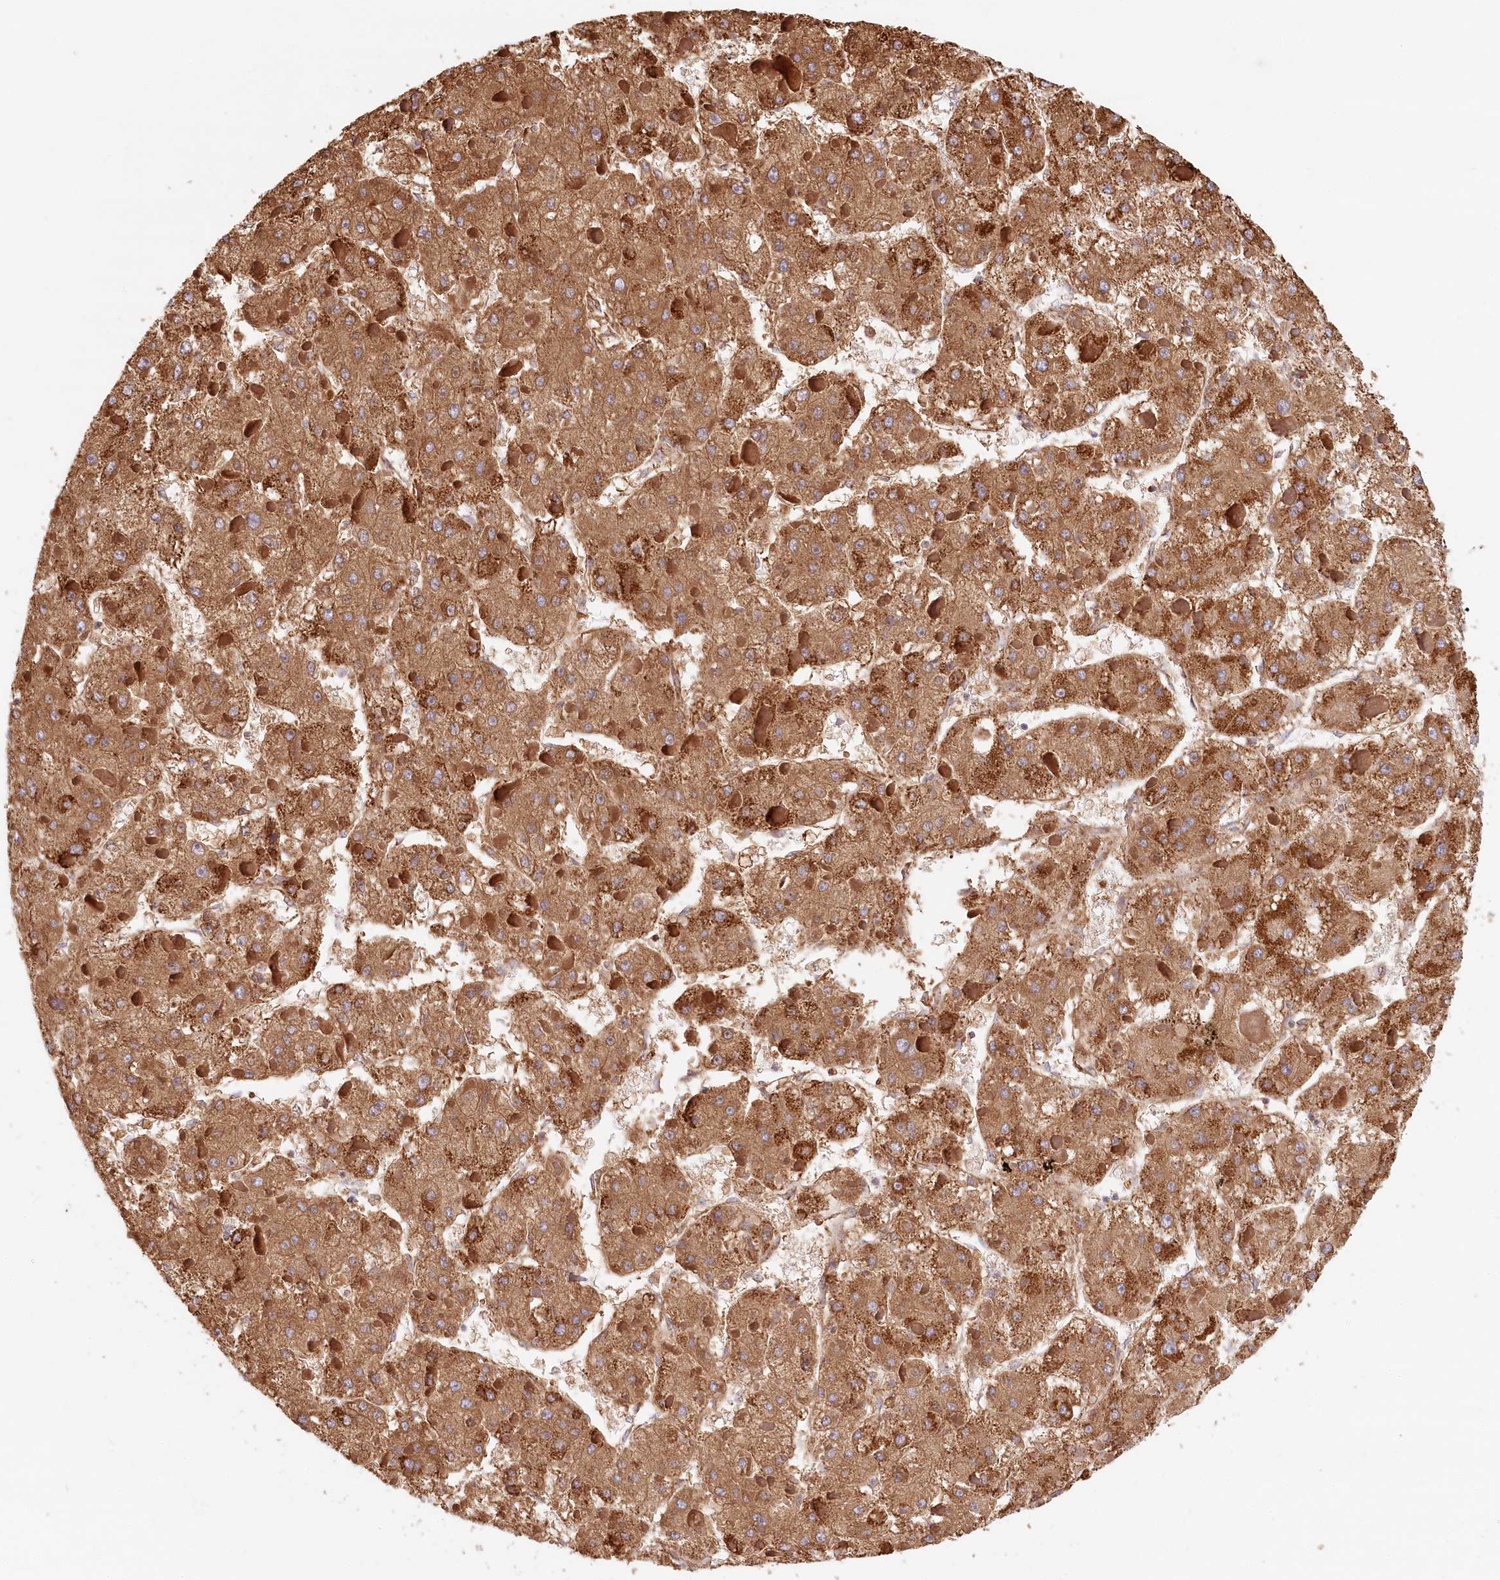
{"staining": {"intensity": "strong", "quantity": ">75%", "location": "cytoplasmic/membranous"}, "tissue": "liver cancer", "cell_type": "Tumor cells", "image_type": "cancer", "snomed": [{"axis": "morphology", "description": "Carcinoma, Hepatocellular, NOS"}, {"axis": "topography", "description": "Liver"}], "caption": "A micrograph of human hepatocellular carcinoma (liver) stained for a protein exhibits strong cytoplasmic/membranous brown staining in tumor cells. (Stains: DAB in brown, nuclei in blue, Microscopy: brightfield microscopy at high magnification).", "gene": "UMPS", "patient": {"sex": "female", "age": 73}}